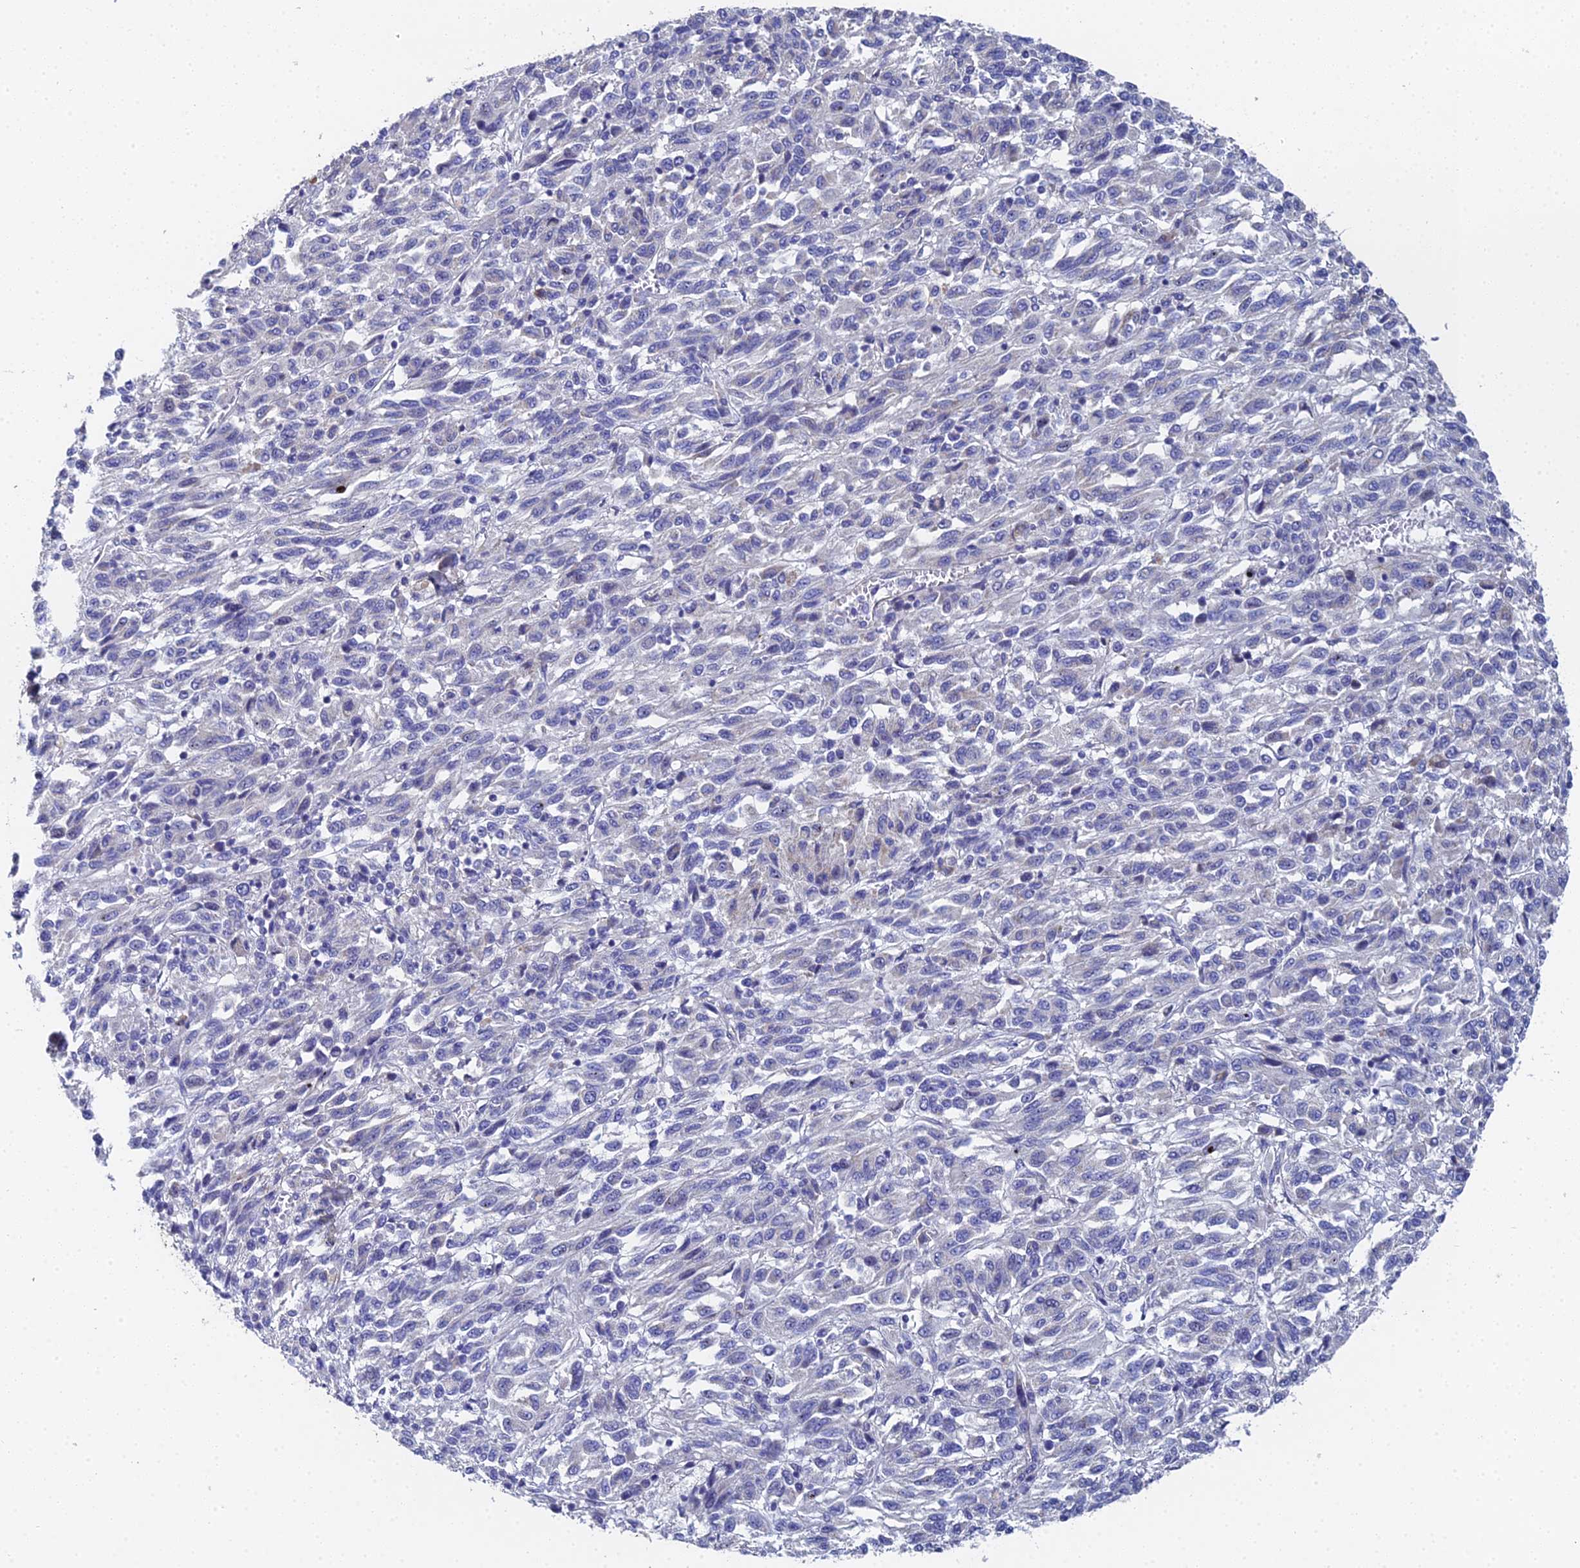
{"staining": {"intensity": "negative", "quantity": "none", "location": "none"}, "tissue": "melanoma", "cell_type": "Tumor cells", "image_type": "cancer", "snomed": [{"axis": "morphology", "description": "Malignant melanoma, Metastatic site"}, {"axis": "topography", "description": "Lung"}], "caption": "High magnification brightfield microscopy of malignant melanoma (metastatic site) stained with DAB (3,3'-diaminobenzidine) (brown) and counterstained with hematoxylin (blue): tumor cells show no significant staining. (DAB immunohistochemistry (IHC) with hematoxylin counter stain).", "gene": "ENSG00000268674", "patient": {"sex": "male", "age": 64}}